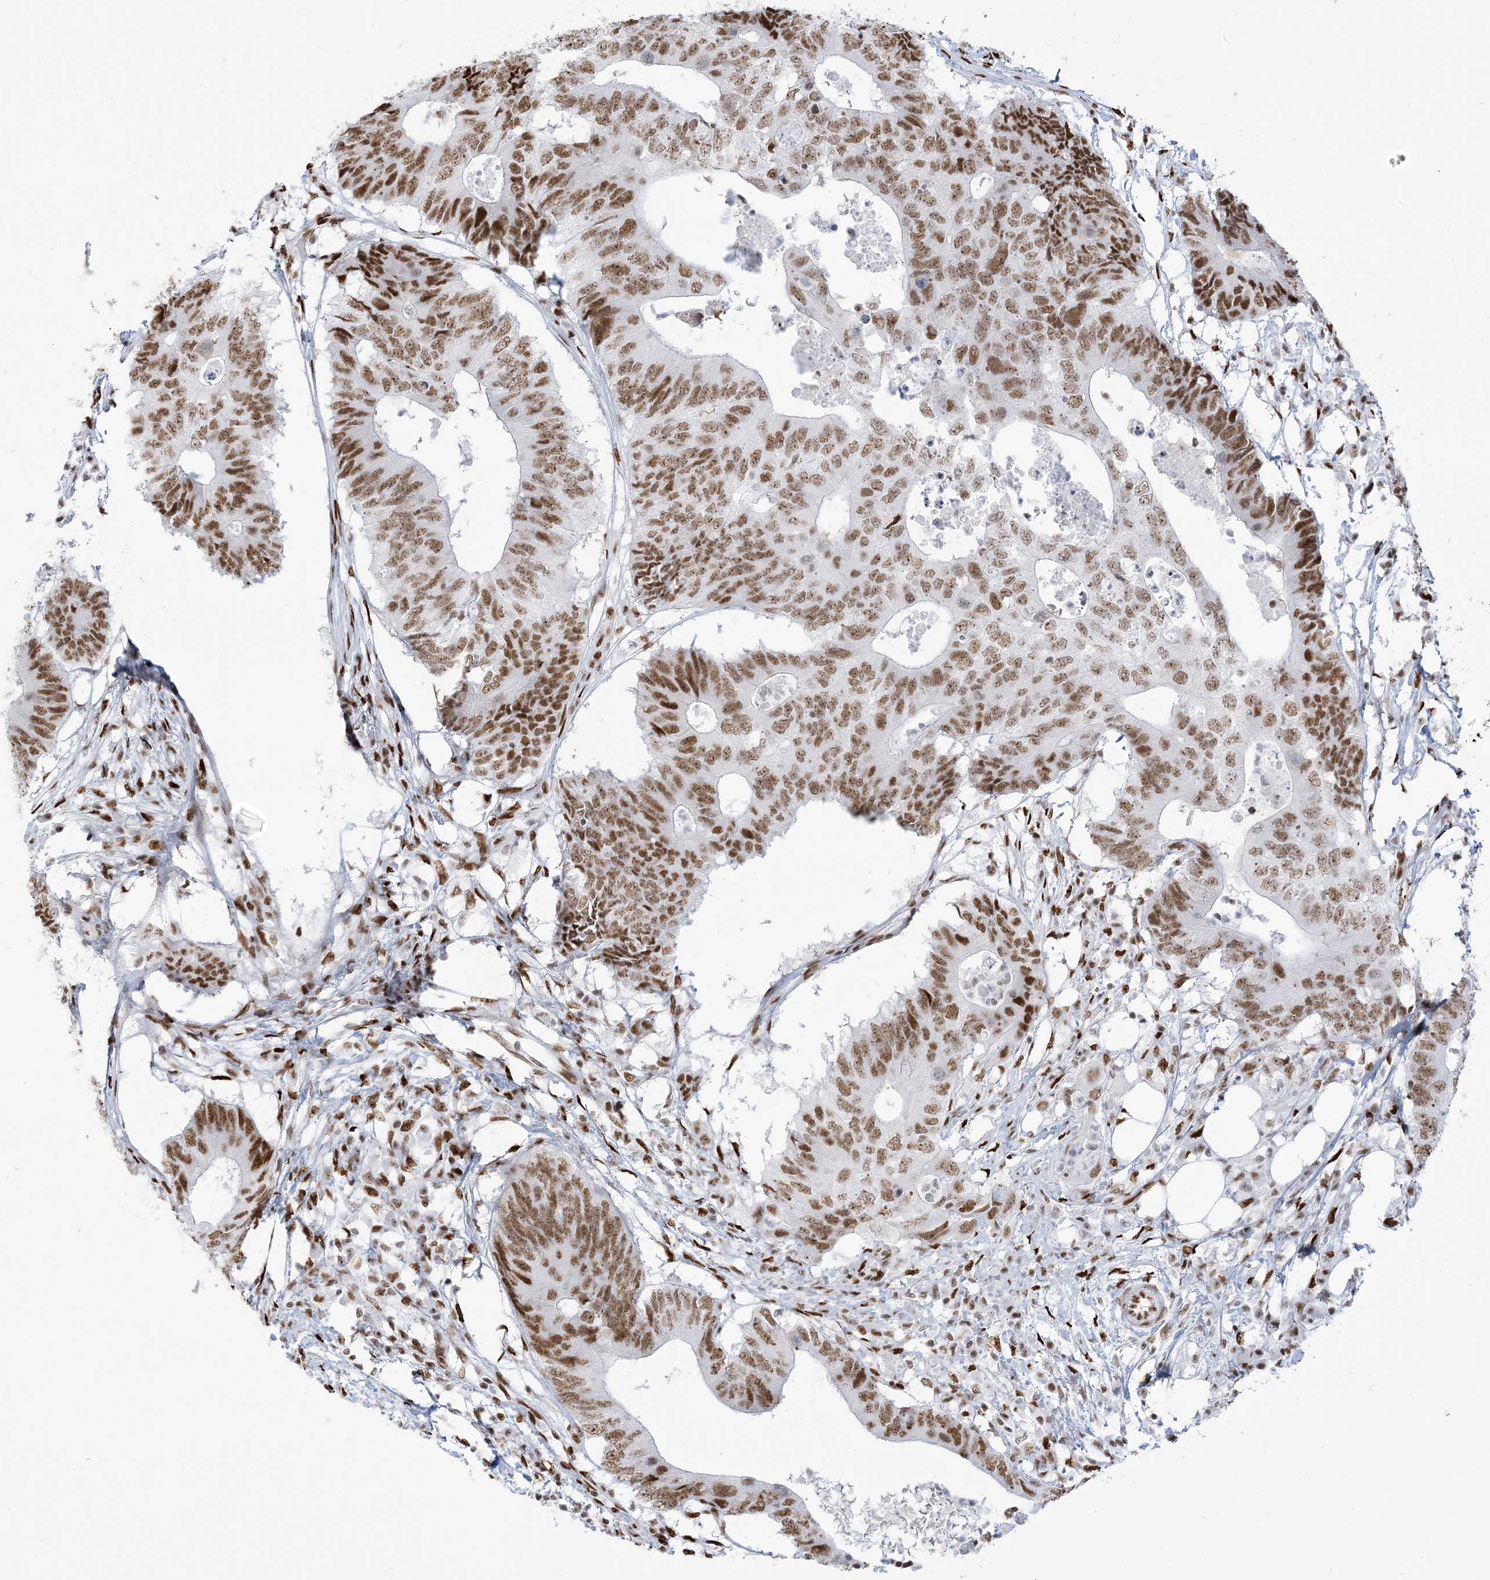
{"staining": {"intensity": "strong", "quantity": ">75%", "location": "nuclear"}, "tissue": "colorectal cancer", "cell_type": "Tumor cells", "image_type": "cancer", "snomed": [{"axis": "morphology", "description": "Adenocarcinoma, NOS"}, {"axis": "topography", "description": "Colon"}], "caption": "Protein expression analysis of human adenocarcinoma (colorectal) reveals strong nuclear staining in approximately >75% of tumor cells.", "gene": "STAG1", "patient": {"sex": "male", "age": 71}}